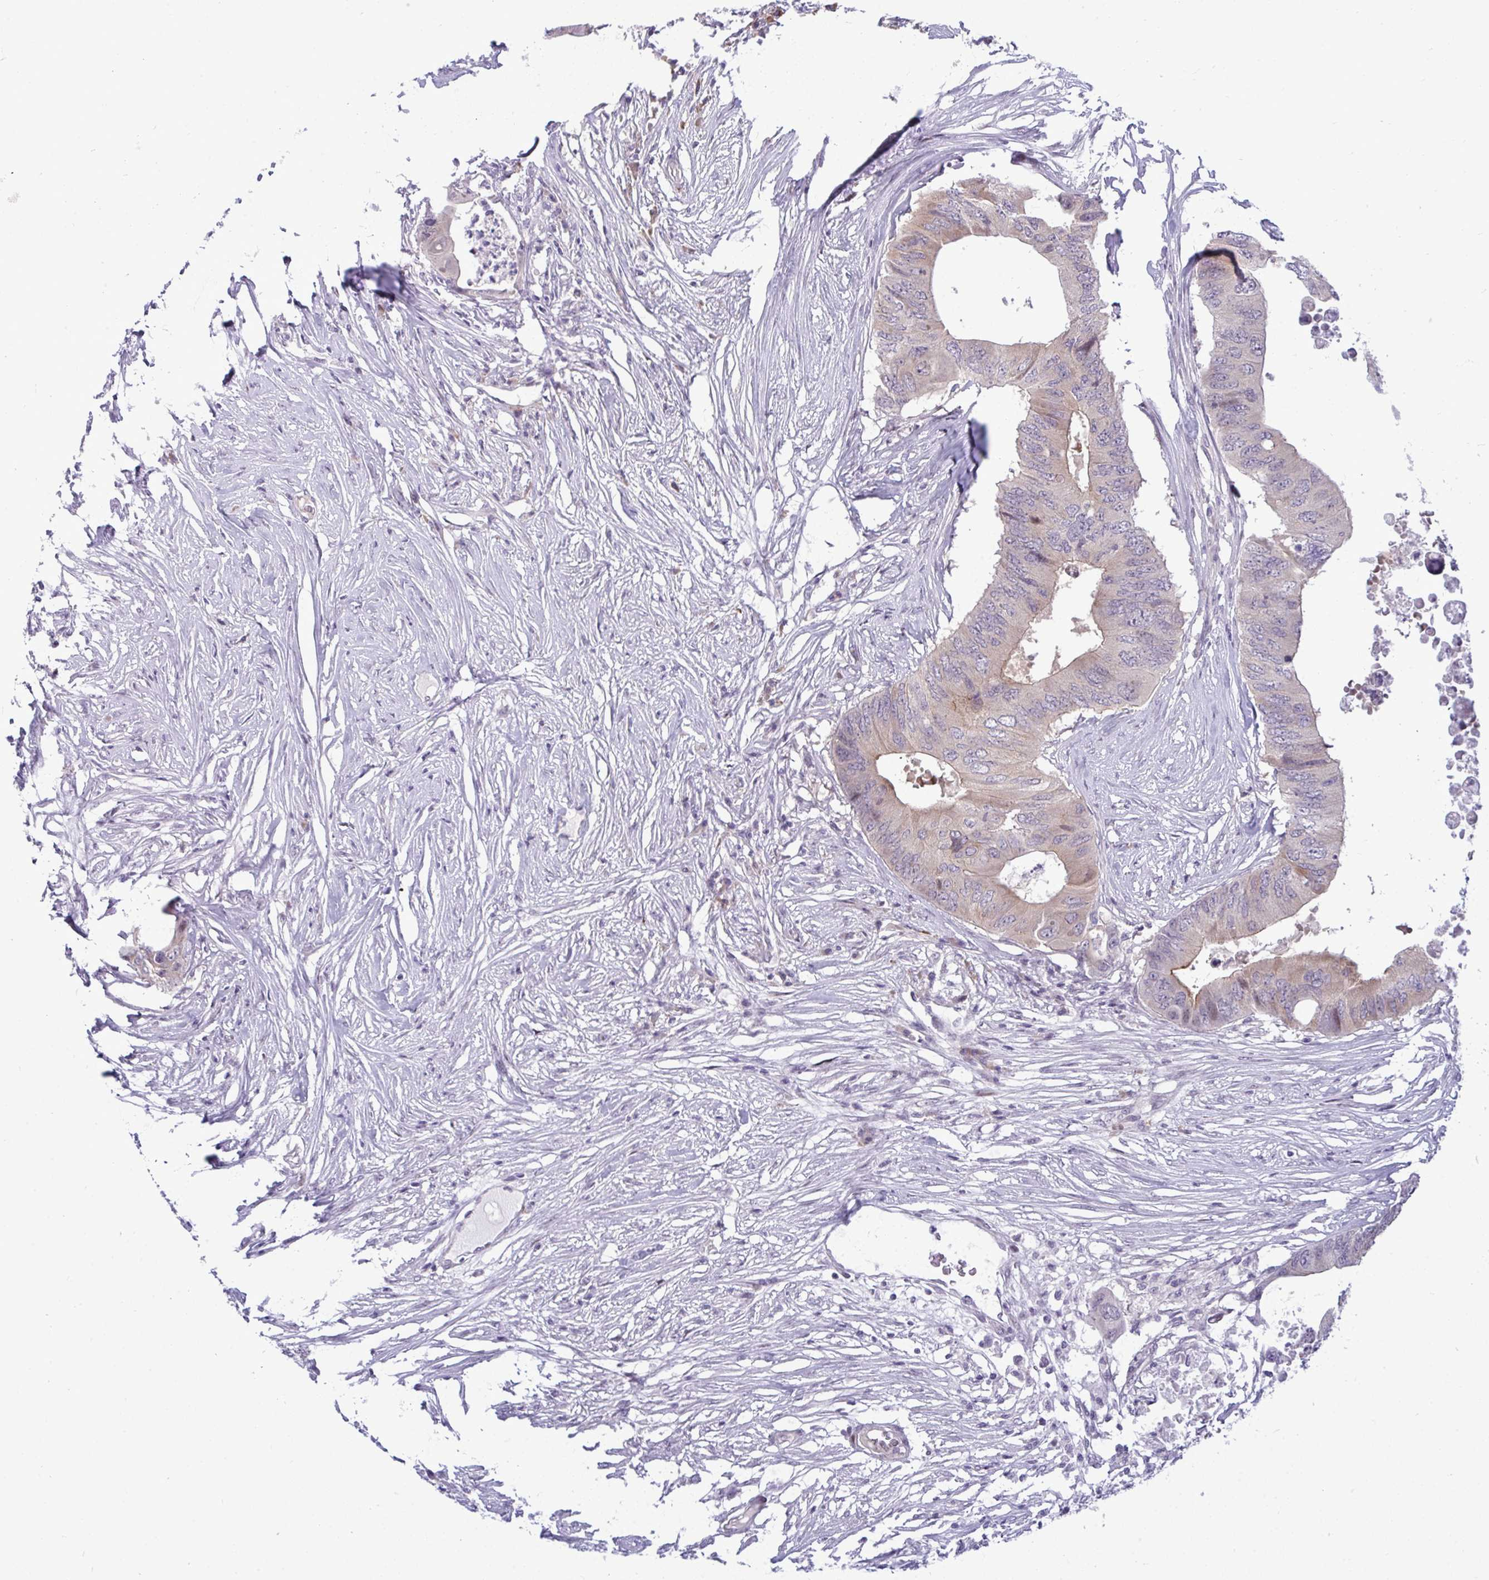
{"staining": {"intensity": "moderate", "quantity": "<25%", "location": "cytoplasmic/membranous"}, "tissue": "colorectal cancer", "cell_type": "Tumor cells", "image_type": "cancer", "snomed": [{"axis": "morphology", "description": "Adenocarcinoma, NOS"}, {"axis": "topography", "description": "Colon"}], "caption": "Human adenocarcinoma (colorectal) stained with a brown dye demonstrates moderate cytoplasmic/membranous positive expression in approximately <25% of tumor cells.", "gene": "TAB1", "patient": {"sex": "male", "age": 71}}